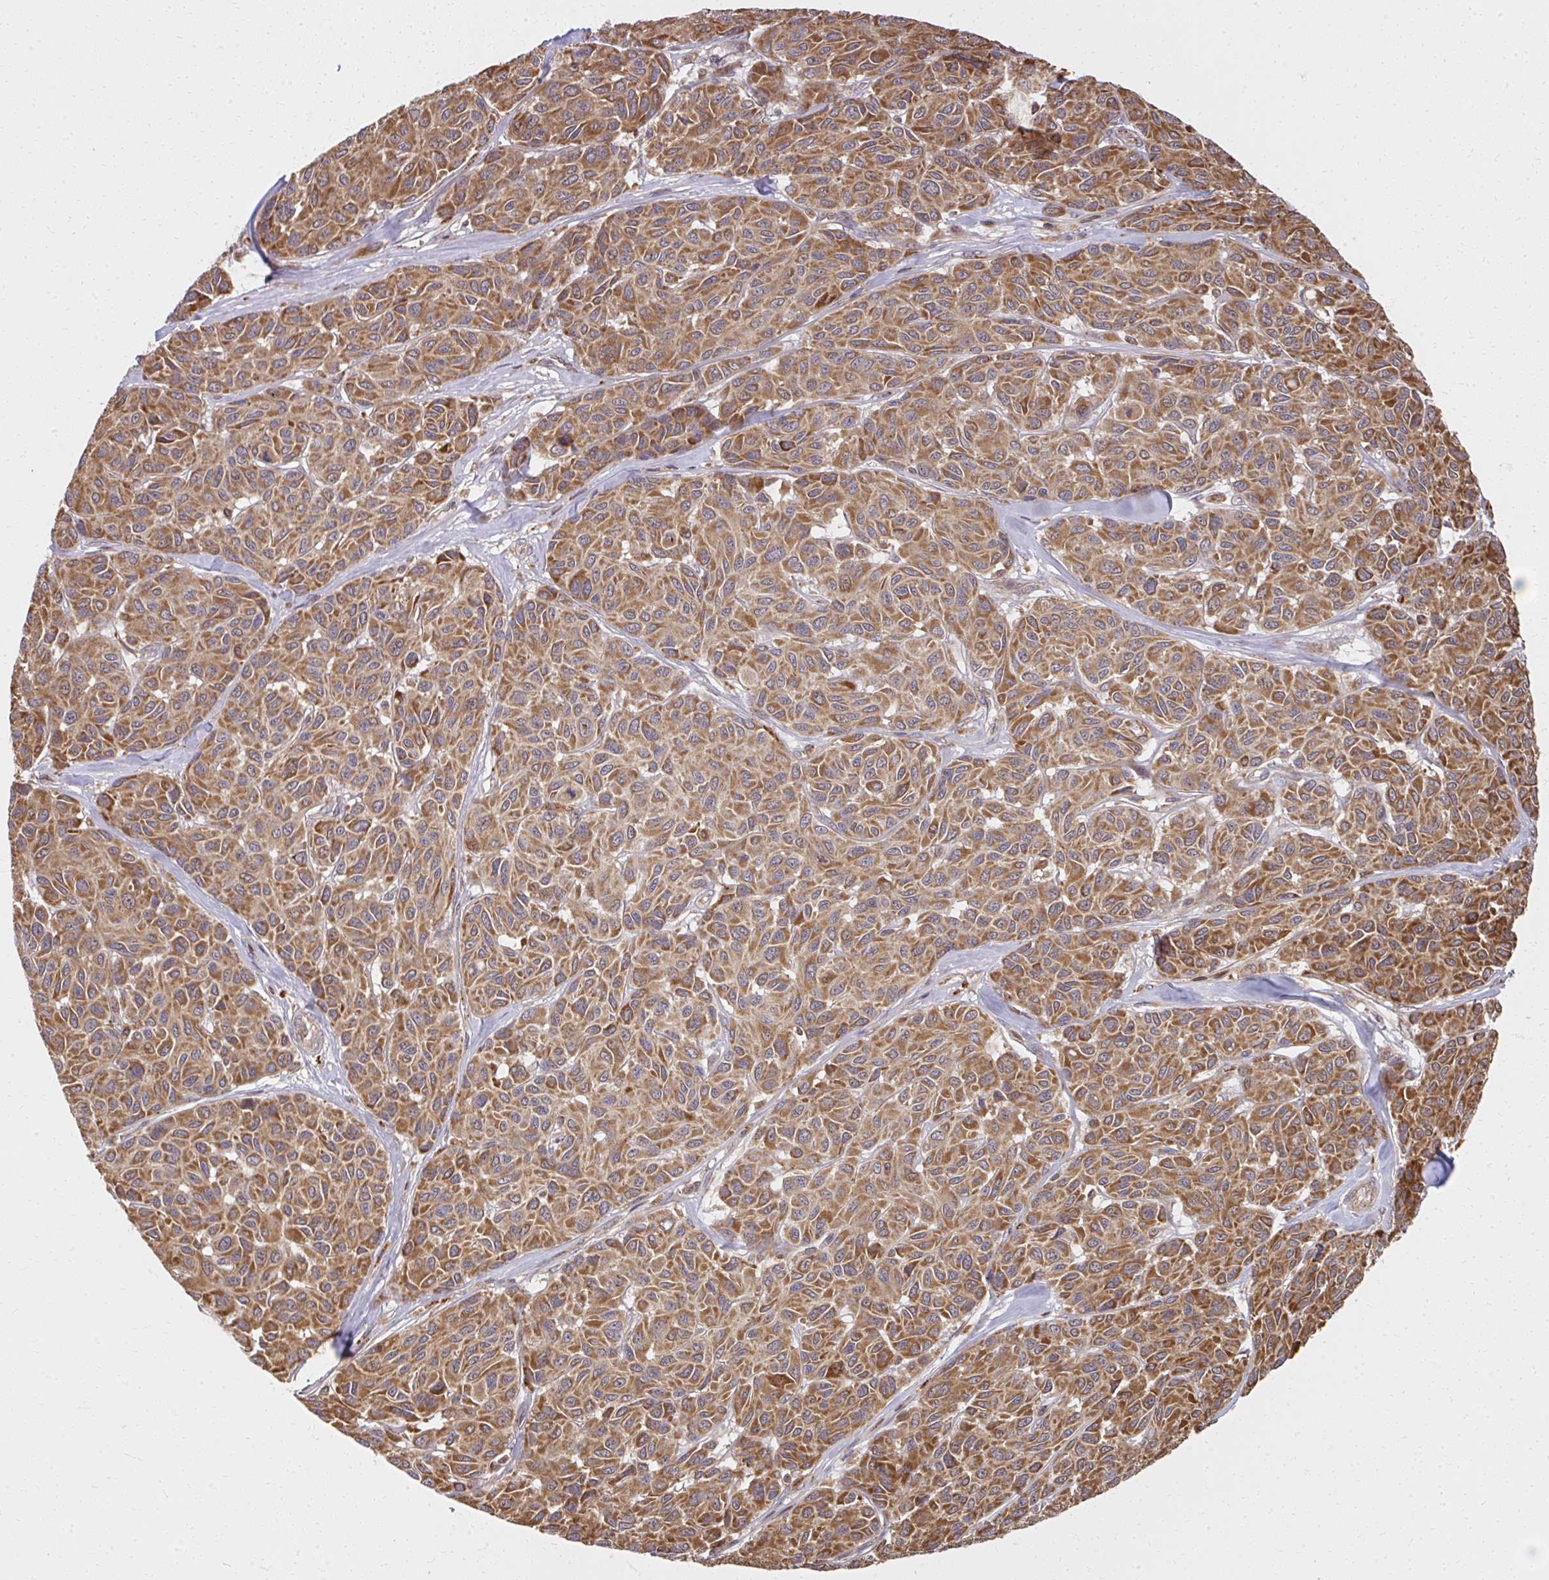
{"staining": {"intensity": "moderate", "quantity": ">75%", "location": "cytoplasmic/membranous"}, "tissue": "melanoma", "cell_type": "Tumor cells", "image_type": "cancer", "snomed": [{"axis": "morphology", "description": "Malignant melanoma, NOS"}, {"axis": "topography", "description": "Skin"}], "caption": "Immunohistochemistry (DAB) staining of human melanoma reveals moderate cytoplasmic/membranous protein staining in approximately >75% of tumor cells. Using DAB (brown) and hematoxylin (blue) stains, captured at high magnification using brightfield microscopy.", "gene": "GNS", "patient": {"sex": "female", "age": 66}}